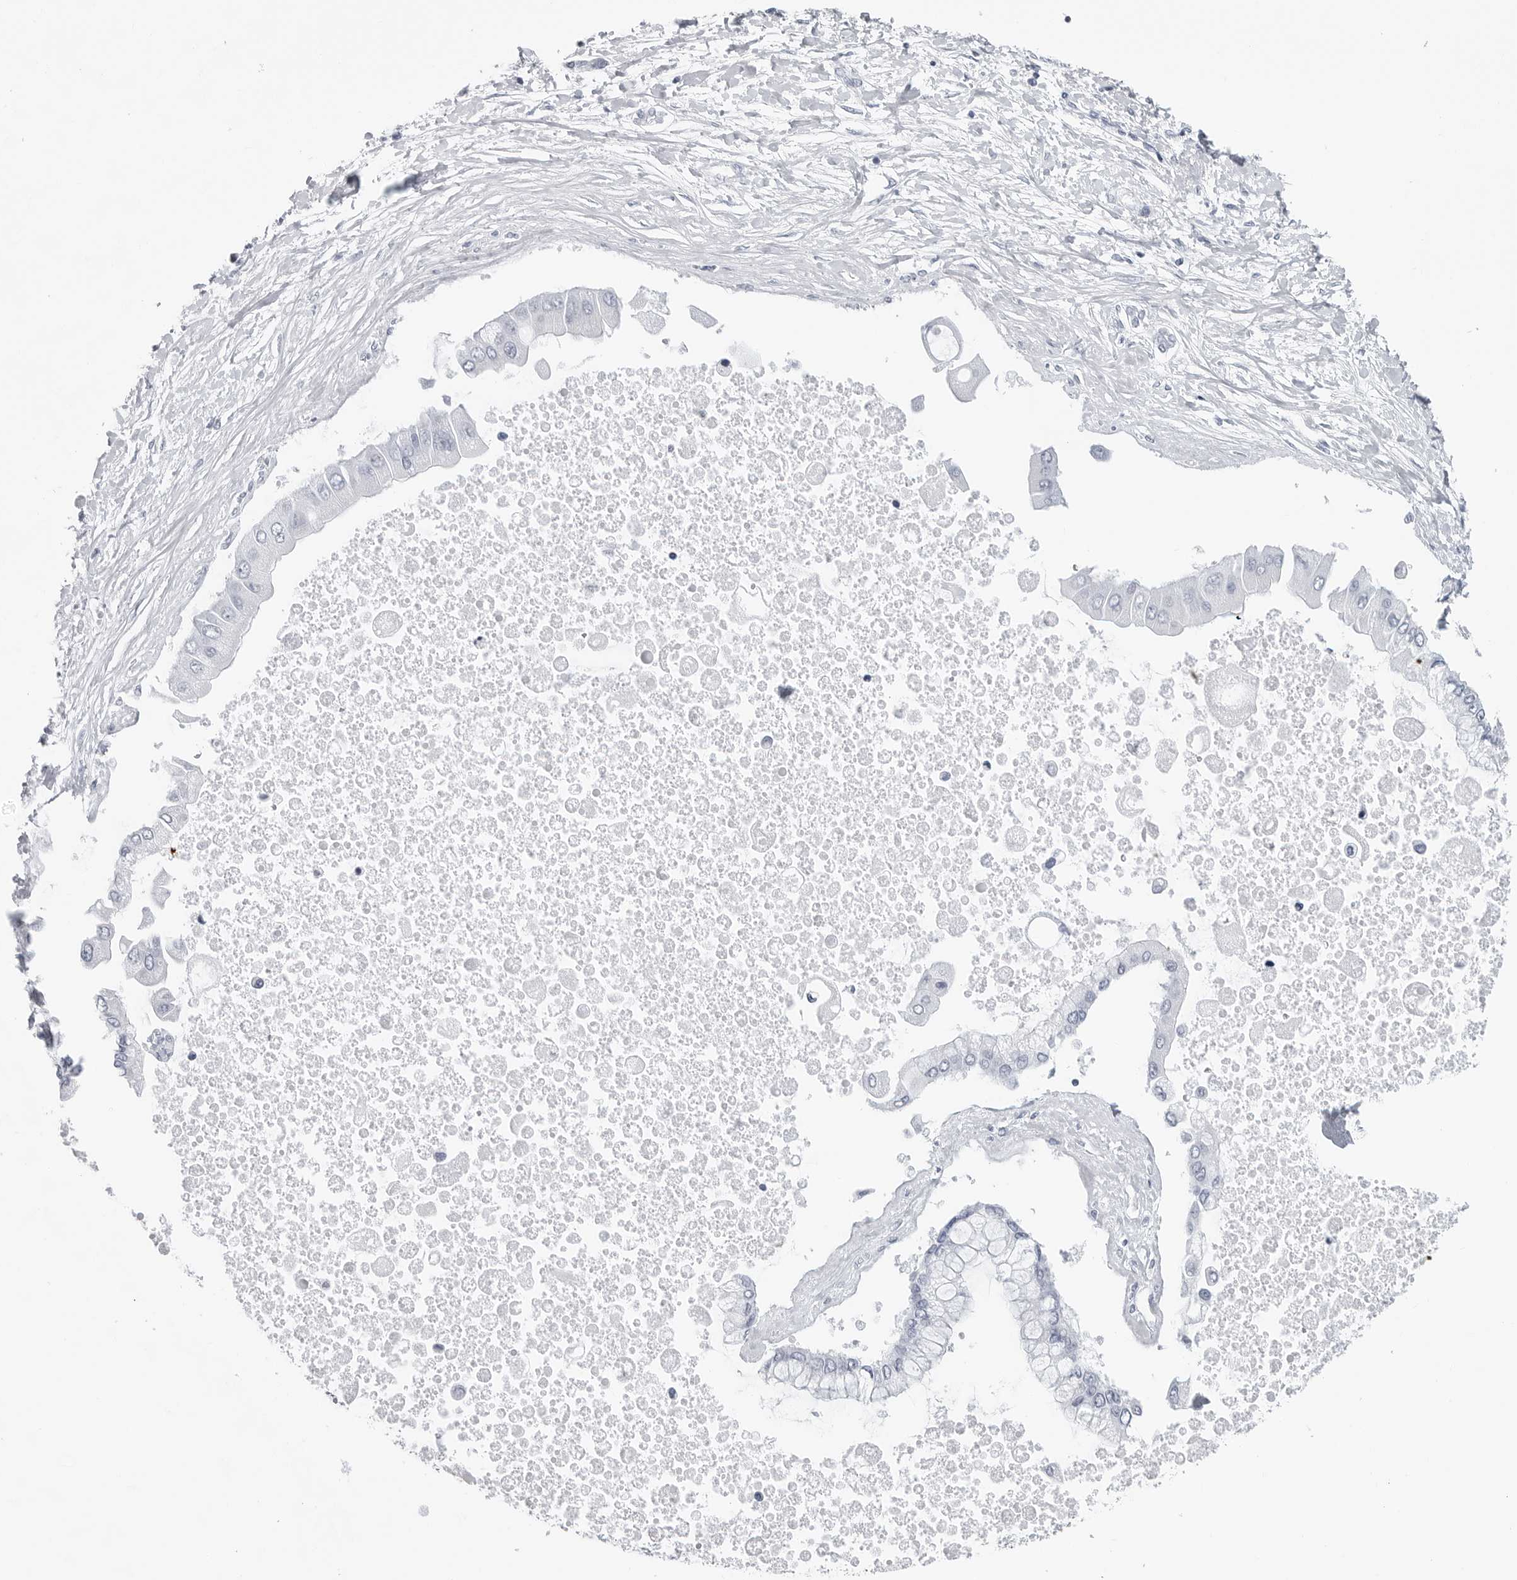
{"staining": {"intensity": "negative", "quantity": "none", "location": "none"}, "tissue": "liver cancer", "cell_type": "Tumor cells", "image_type": "cancer", "snomed": [{"axis": "morphology", "description": "Cholangiocarcinoma"}, {"axis": "topography", "description": "Liver"}], "caption": "Liver cancer stained for a protein using immunohistochemistry (IHC) demonstrates no staining tumor cells.", "gene": "CSH1", "patient": {"sex": "male", "age": 50}}